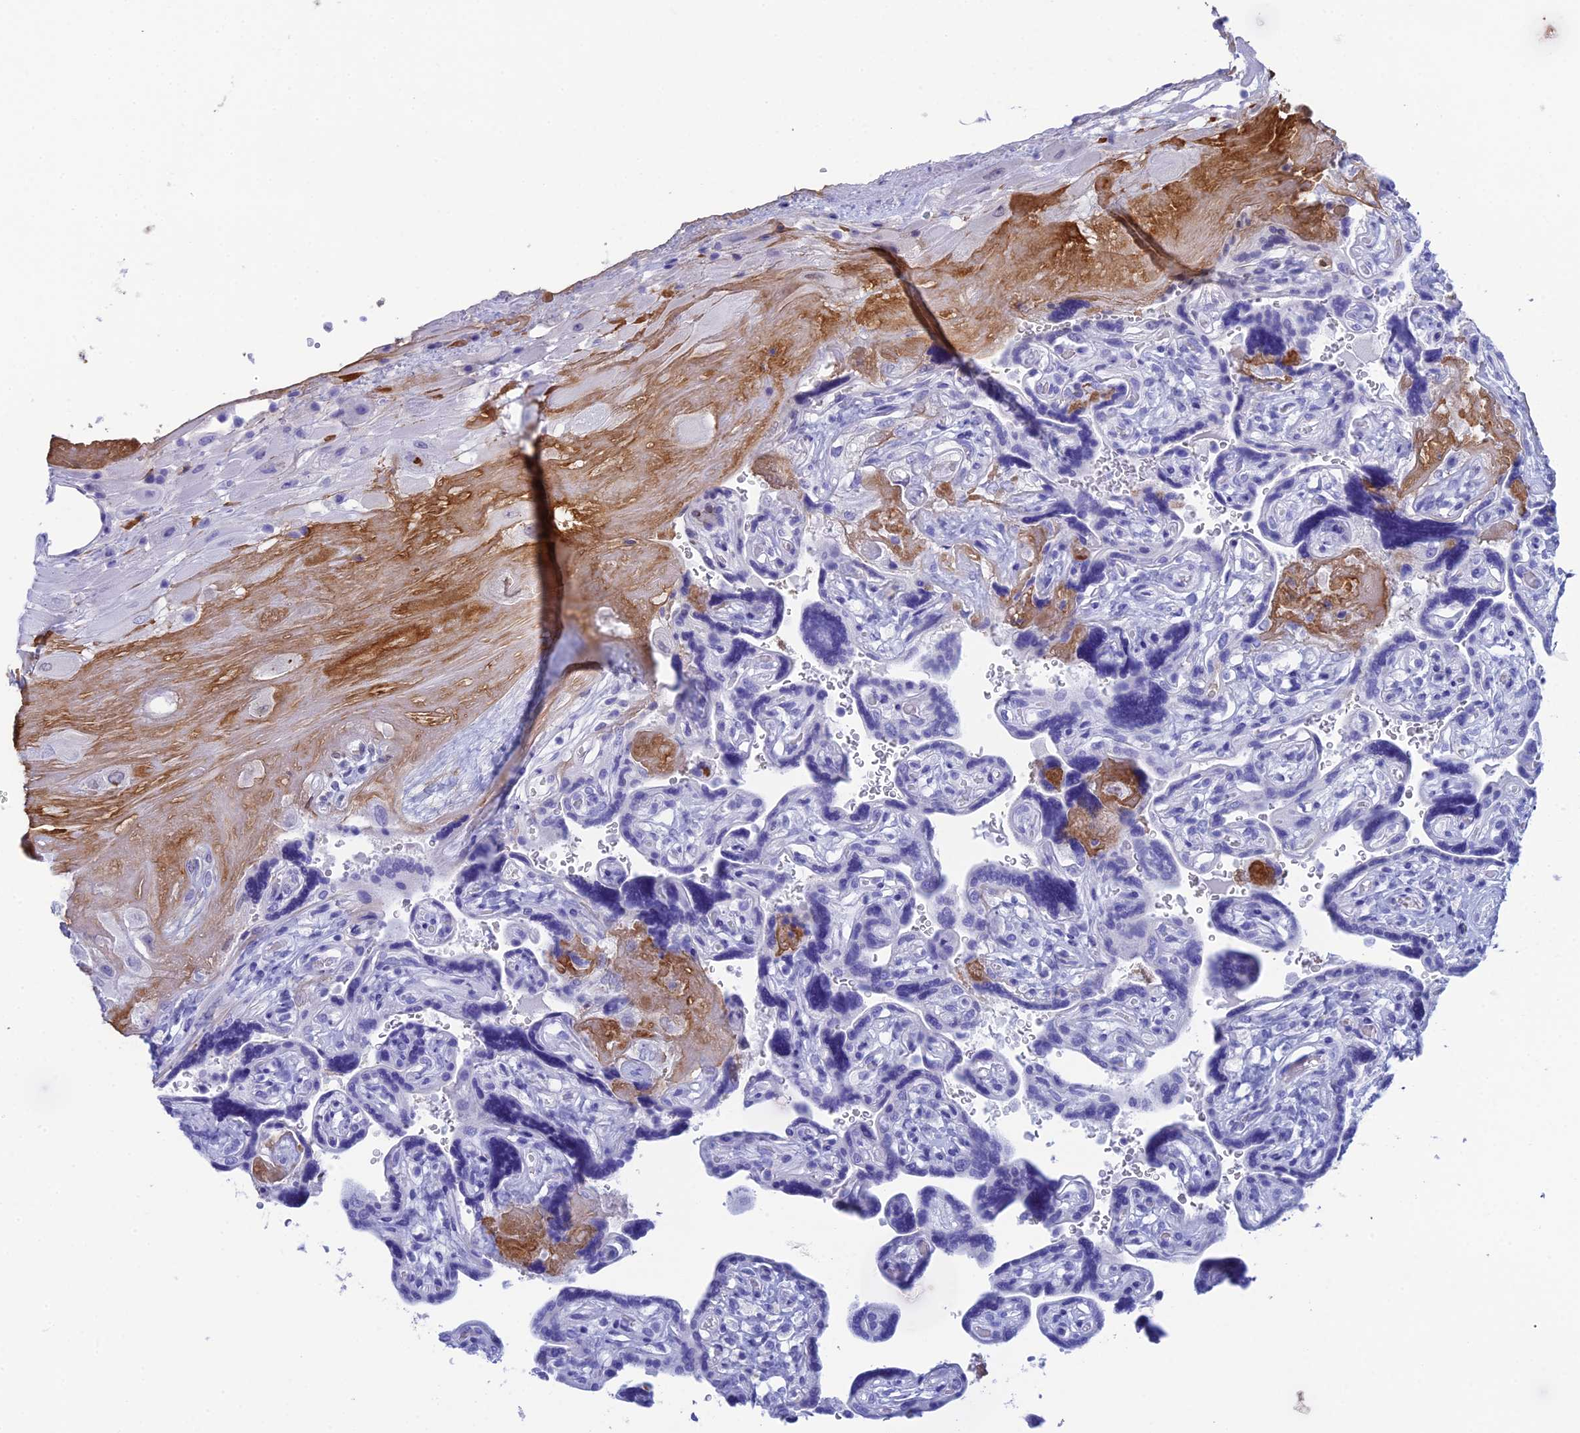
{"staining": {"intensity": "negative", "quantity": "none", "location": "none"}, "tissue": "placenta", "cell_type": "Decidual cells", "image_type": "normal", "snomed": [{"axis": "morphology", "description": "Normal tissue, NOS"}, {"axis": "topography", "description": "Placenta"}], "caption": "A micrograph of placenta stained for a protein demonstrates no brown staining in decidual cells.", "gene": "REG1A", "patient": {"sex": "female", "age": 32}}